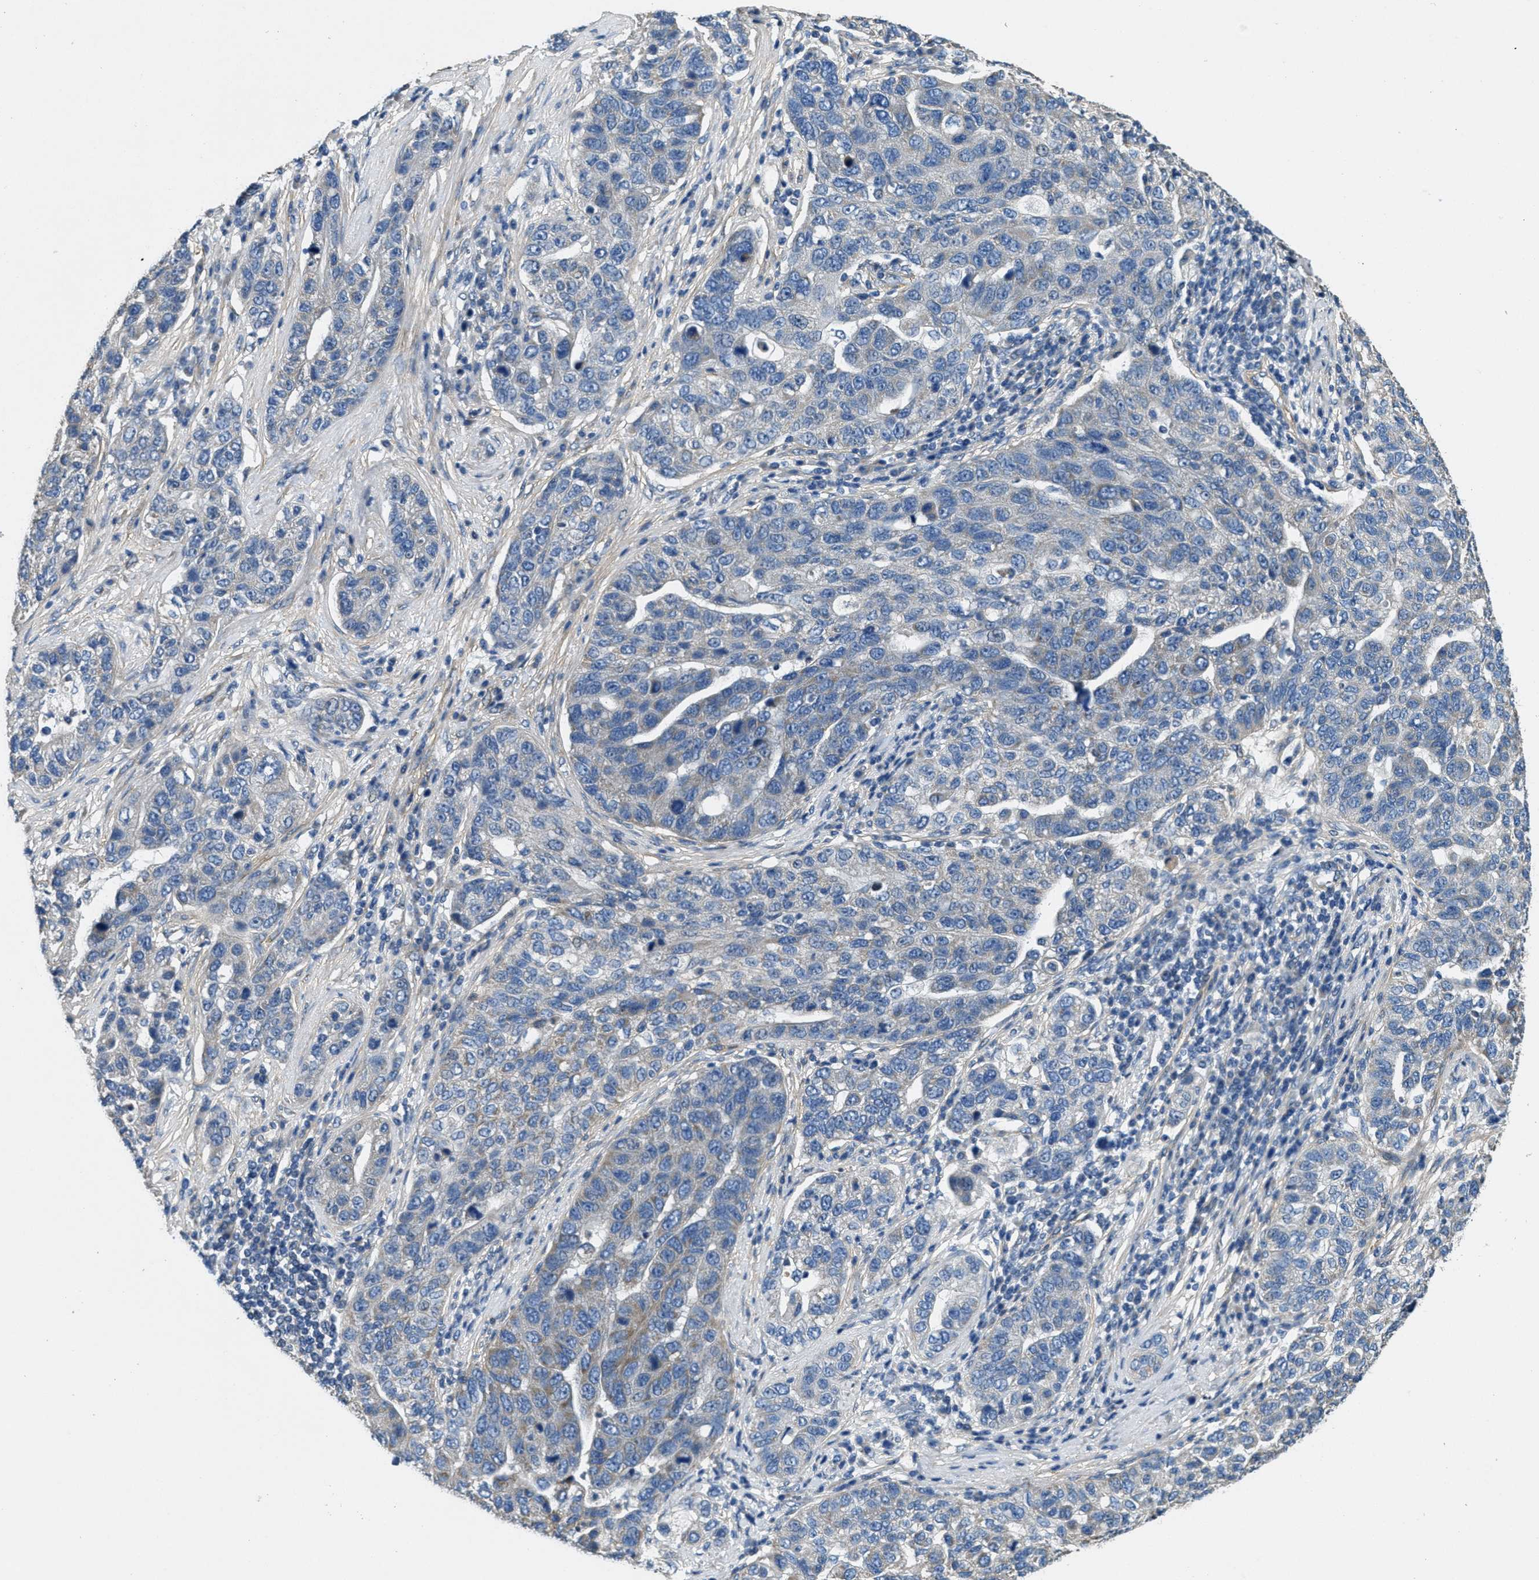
{"staining": {"intensity": "weak", "quantity": "<25%", "location": "cytoplasmic/membranous"}, "tissue": "pancreatic cancer", "cell_type": "Tumor cells", "image_type": "cancer", "snomed": [{"axis": "morphology", "description": "Adenocarcinoma, NOS"}, {"axis": "topography", "description": "Pancreas"}], "caption": "The immunohistochemistry micrograph has no significant expression in tumor cells of pancreatic cancer (adenocarcinoma) tissue.", "gene": "TOMM70", "patient": {"sex": "female", "age": 61}}